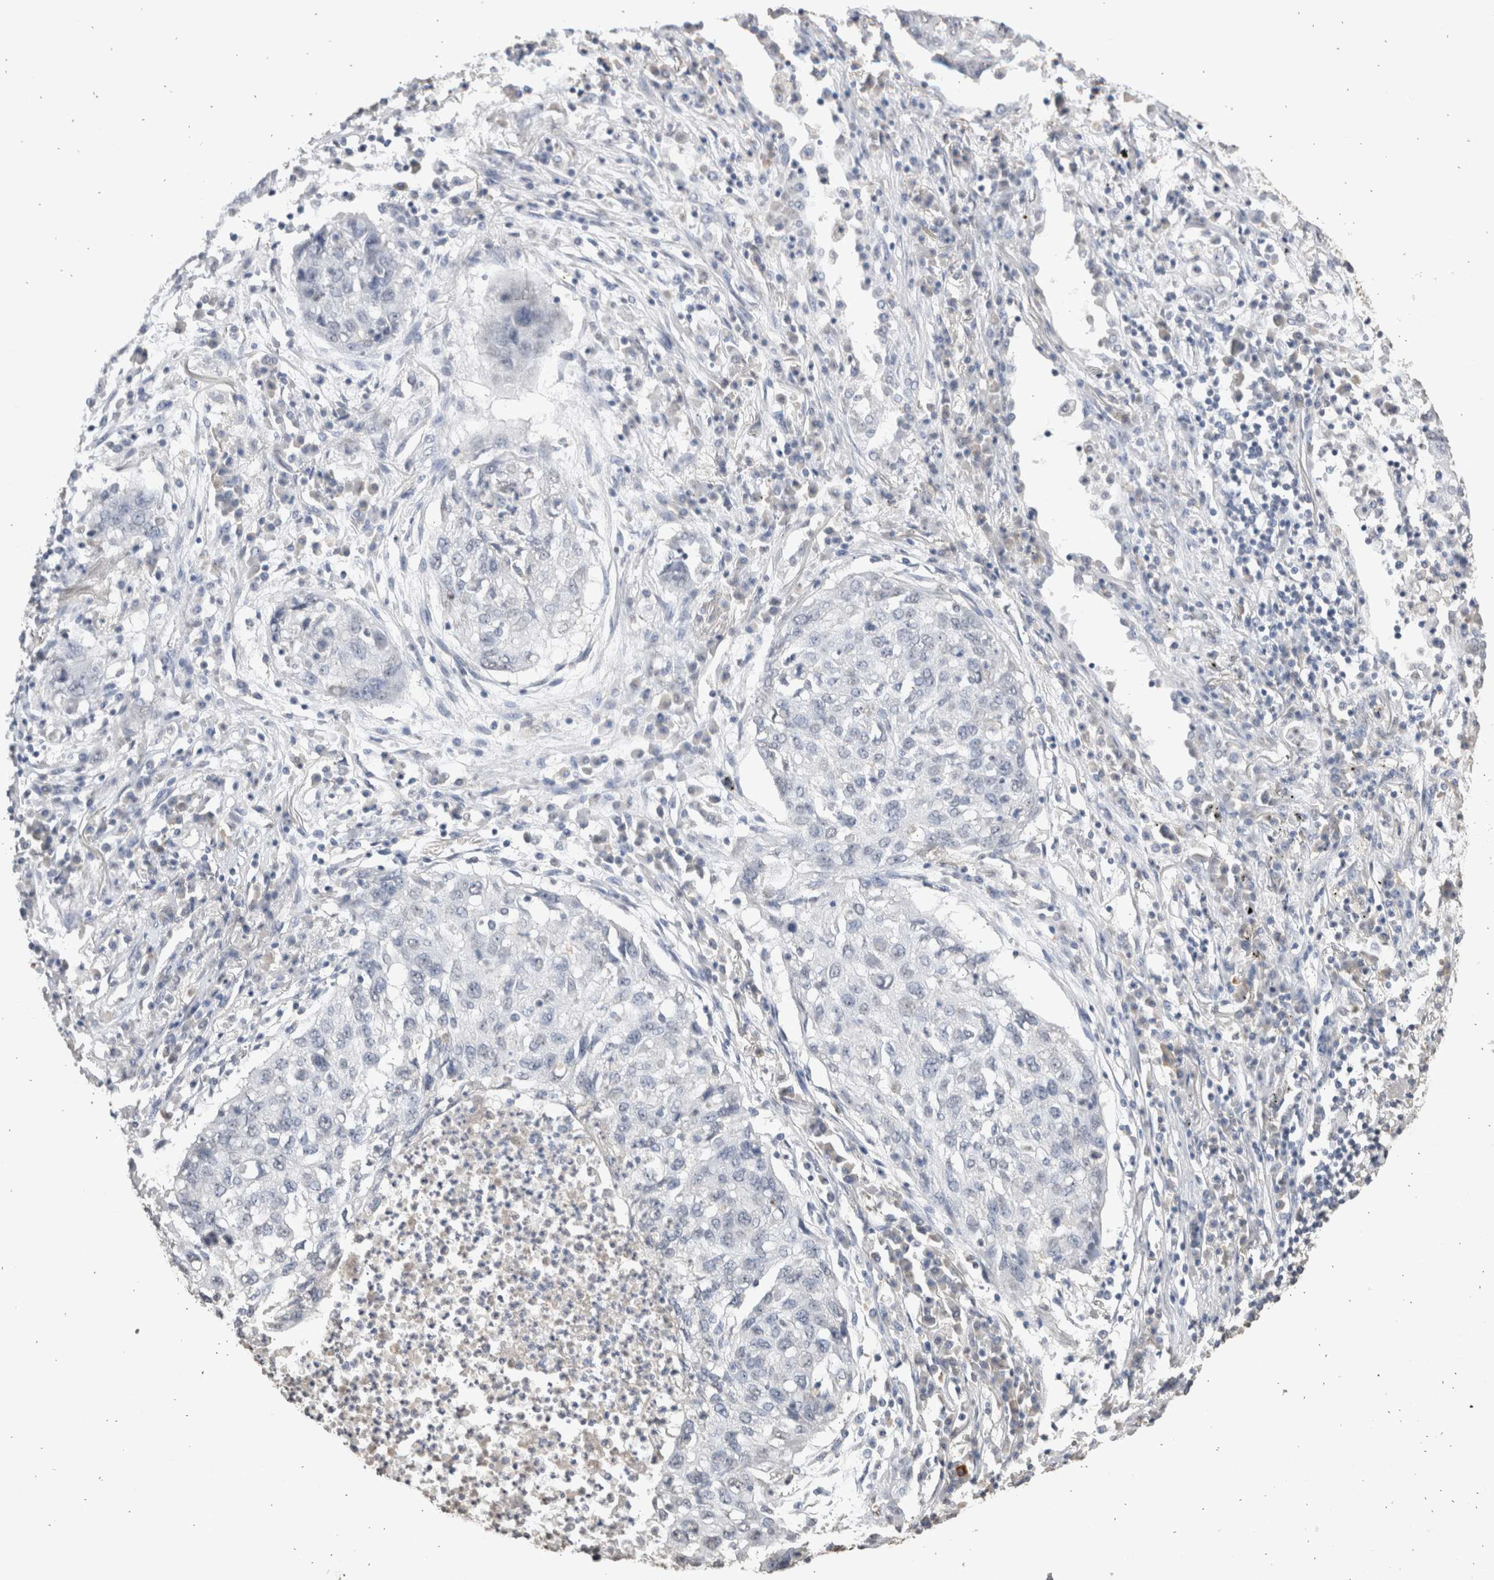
{"staining": {"intensity": "negative", "quantity": "none", "location": "none"}, "tissue": "lung cancer", "cell_type": "Tumor cells", "image_type": "cancer", "snomed": [{"axis": "morphology", "description": "Squamous cell carcinoma, NOS"}, {"axis": "topography", "description": "Lung"}], "caption": "Lung squamous cell carcinoma stained for a protein using immunohistochemistry shows no staining tumor cells.", "gene": "LGALS2", "patient": {"sex": "female", "age": 63}}